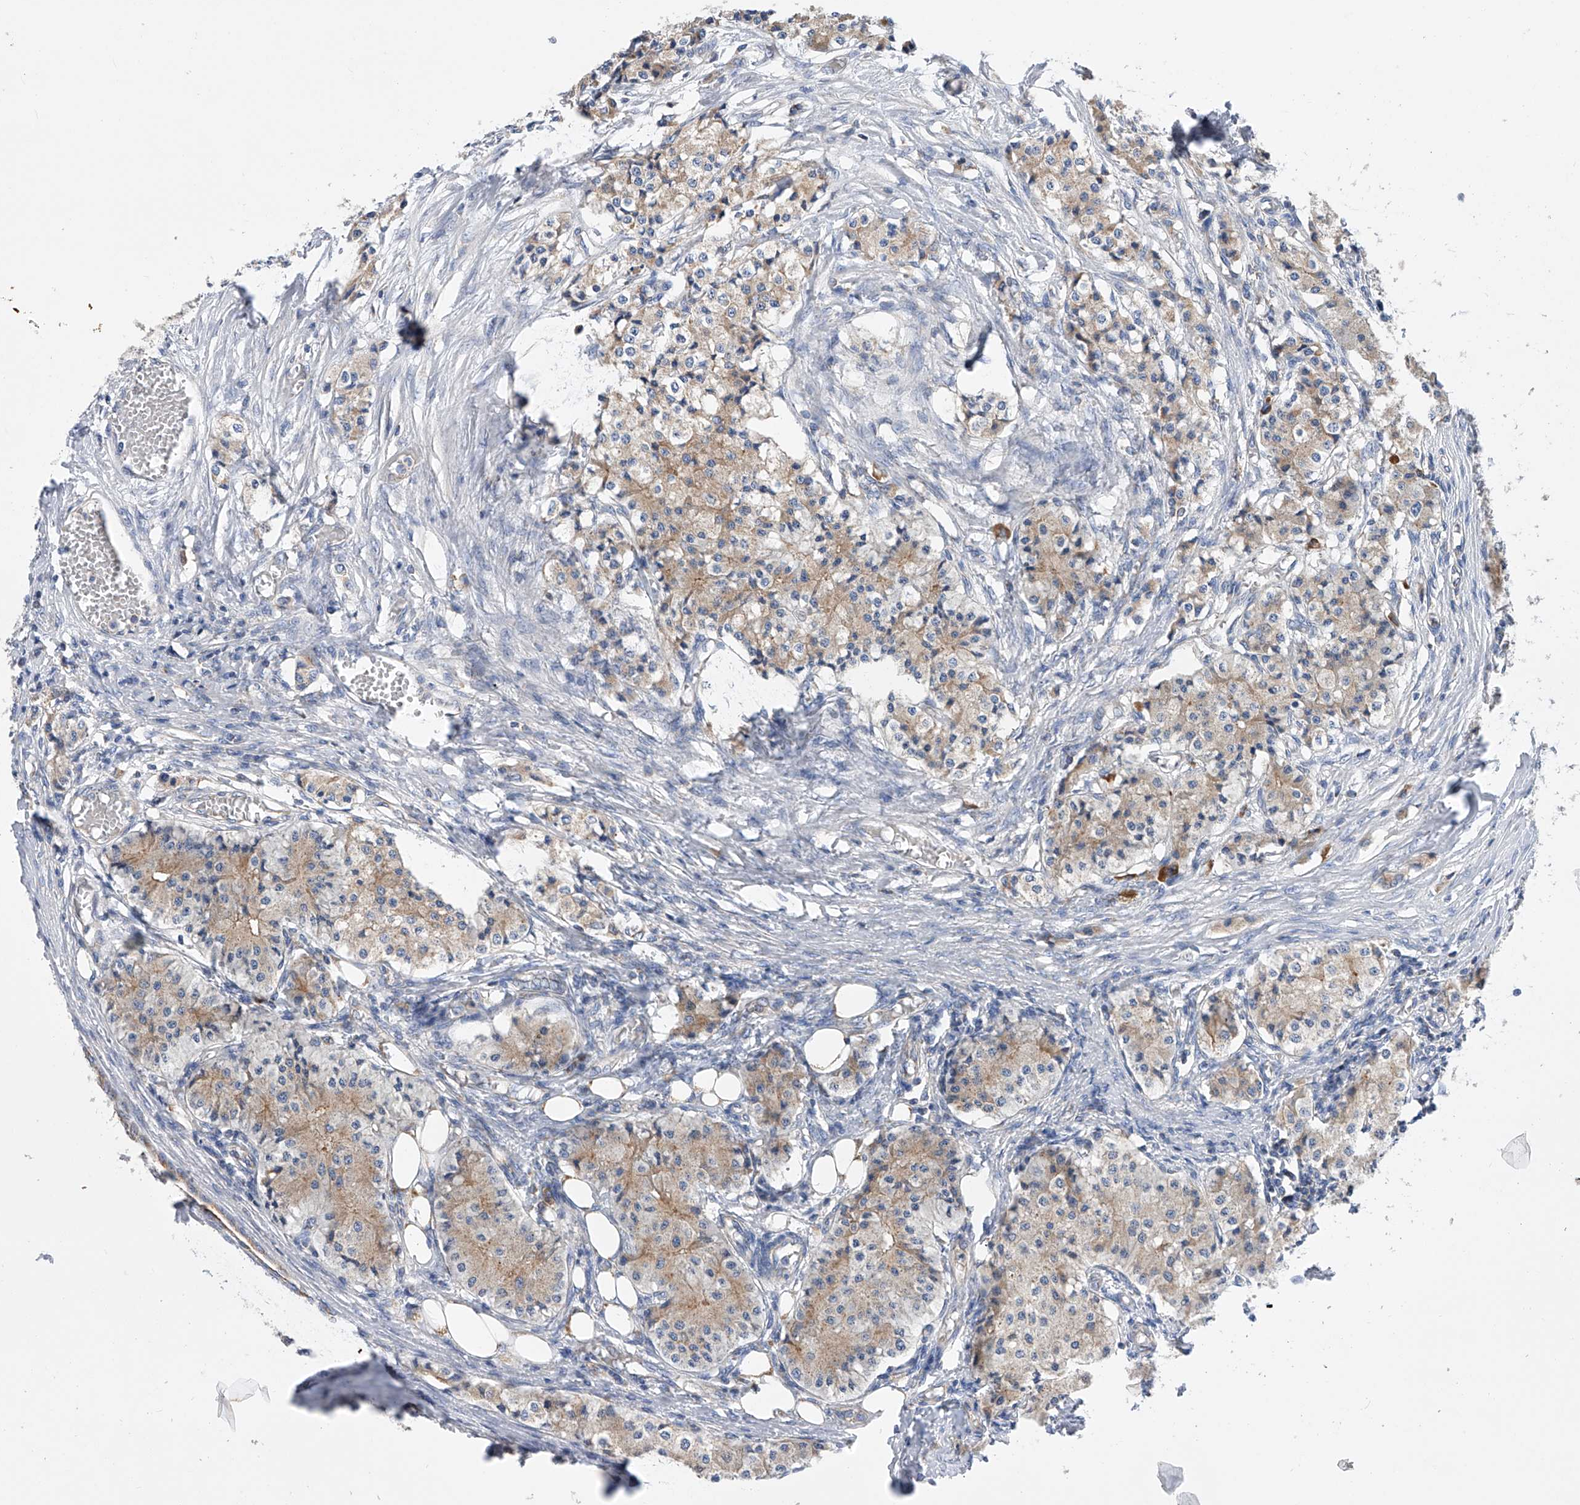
{"staining": {"intensity": "weak", "quantity": "25%-75%", "location": "cytoplasmic/membranous"}, "tissue": "carcinoid", "cell_type": "Tumor cells", "image_type": "cancer", "snomed": [{"axis": "morphology", "description": "Carcinoid, malignant, NOS"}, {"axis": "topography", "description": "Colon"}], "caption": "Brown immunohistochemical staining in carcinoid shows weak cytoplasmic/membranous staining in approximately 25%-75% of tumor cells.", "gene": "MLYCD", "patient": {"sex": "female", "age": 52}}